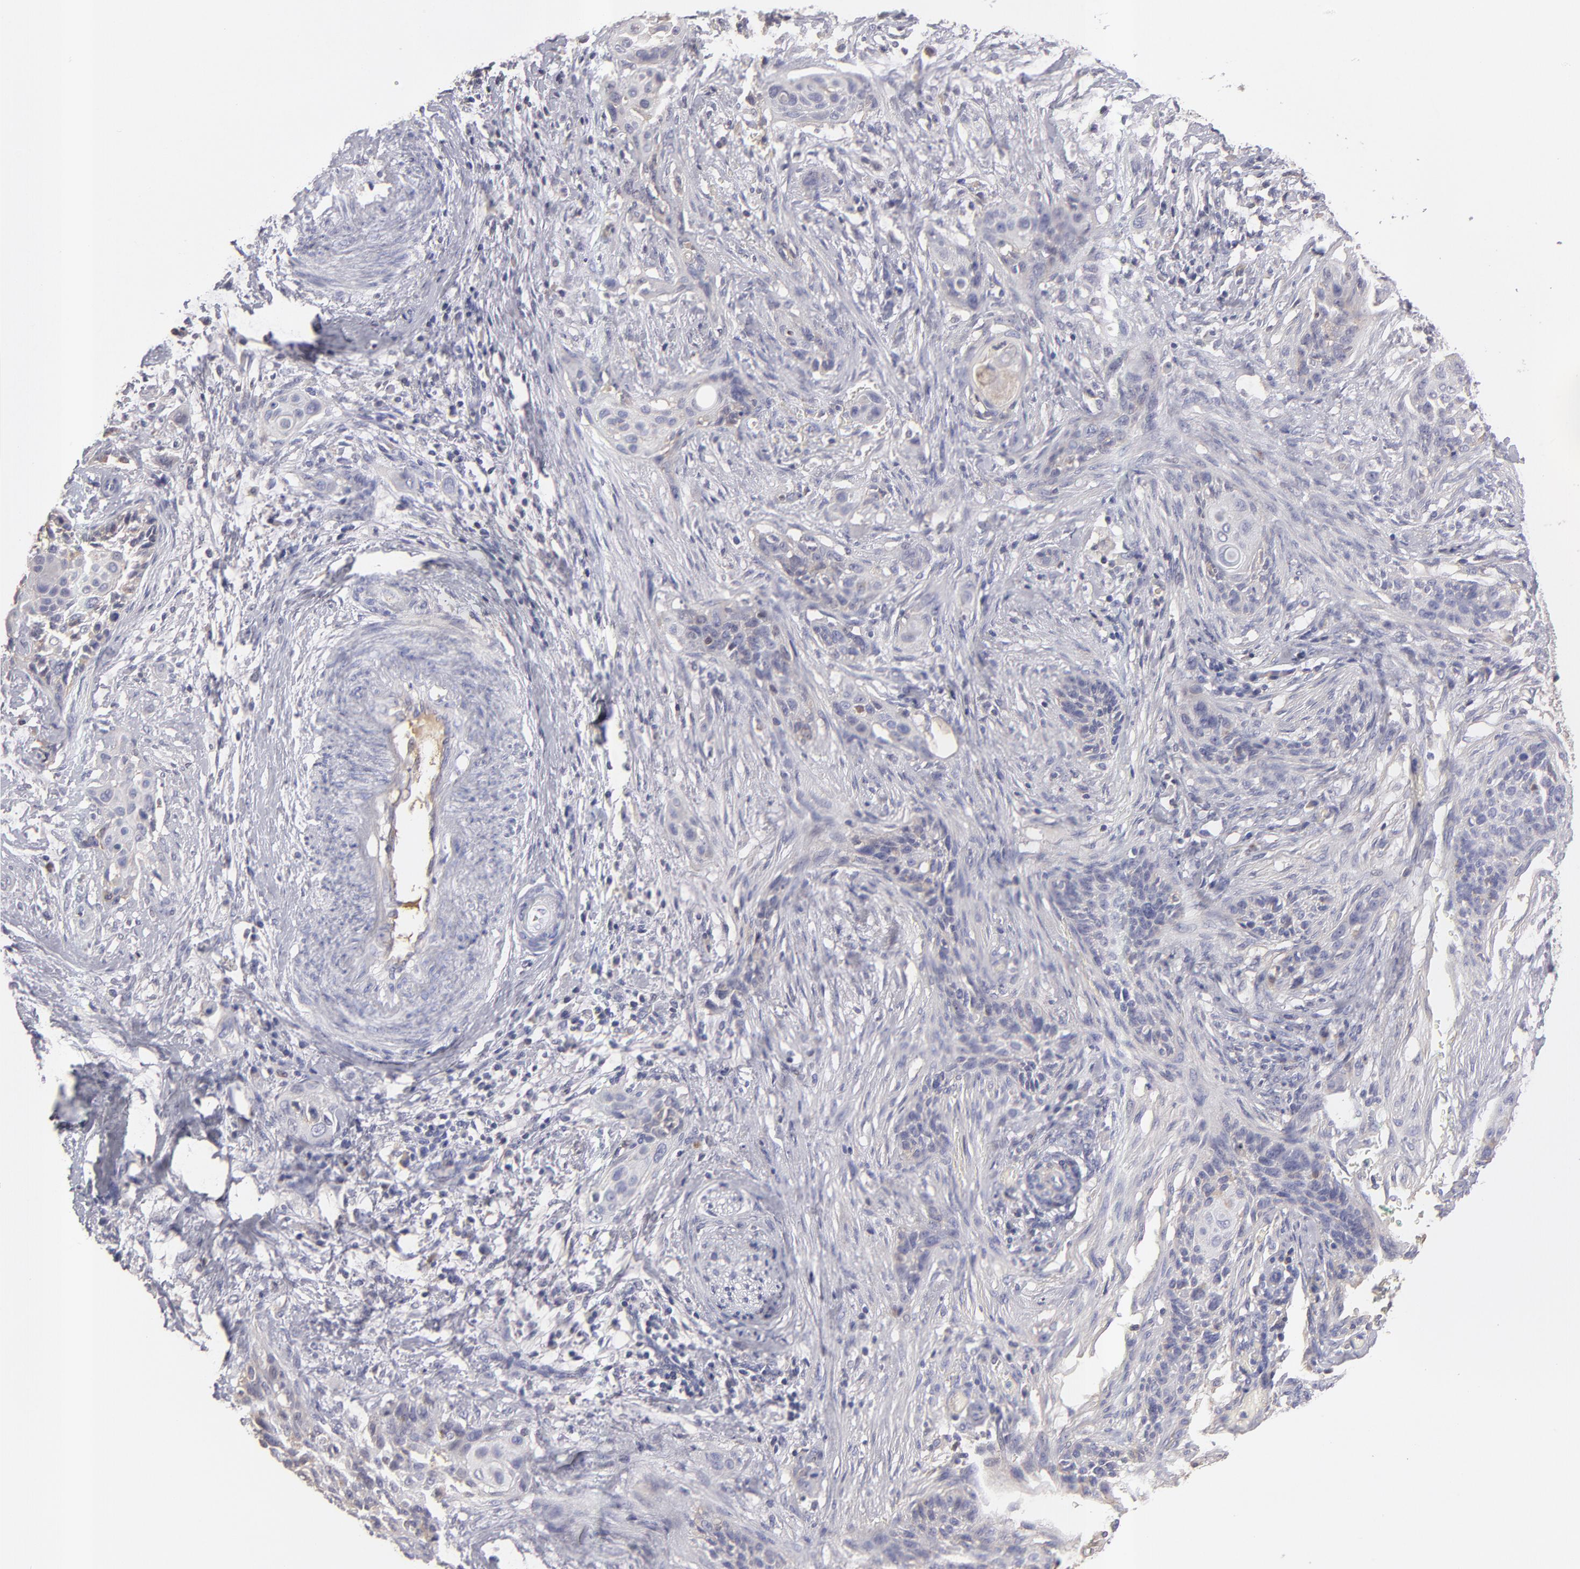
{"staining": {"intensity": "negative", "quantity": "none", "location": "none"}, "tissue": "cervical cancer", "cell_type": "Tumor cells", "image_type": "cancer", "snomed": [{"axis": "morphology", "description": "Squamous cell carcinoma, NOS"}, {"axis": "topography", "description": "Cervix"}], "caption": "Immunohistochemistry (IHC) histopathology image of squamous cell carcinoma (cervical) stained for a protein (brown), which demonstrates no staining in tumor cells.", "gene": "ABCC4", "patient": {"sex": "female", "age": 33}}